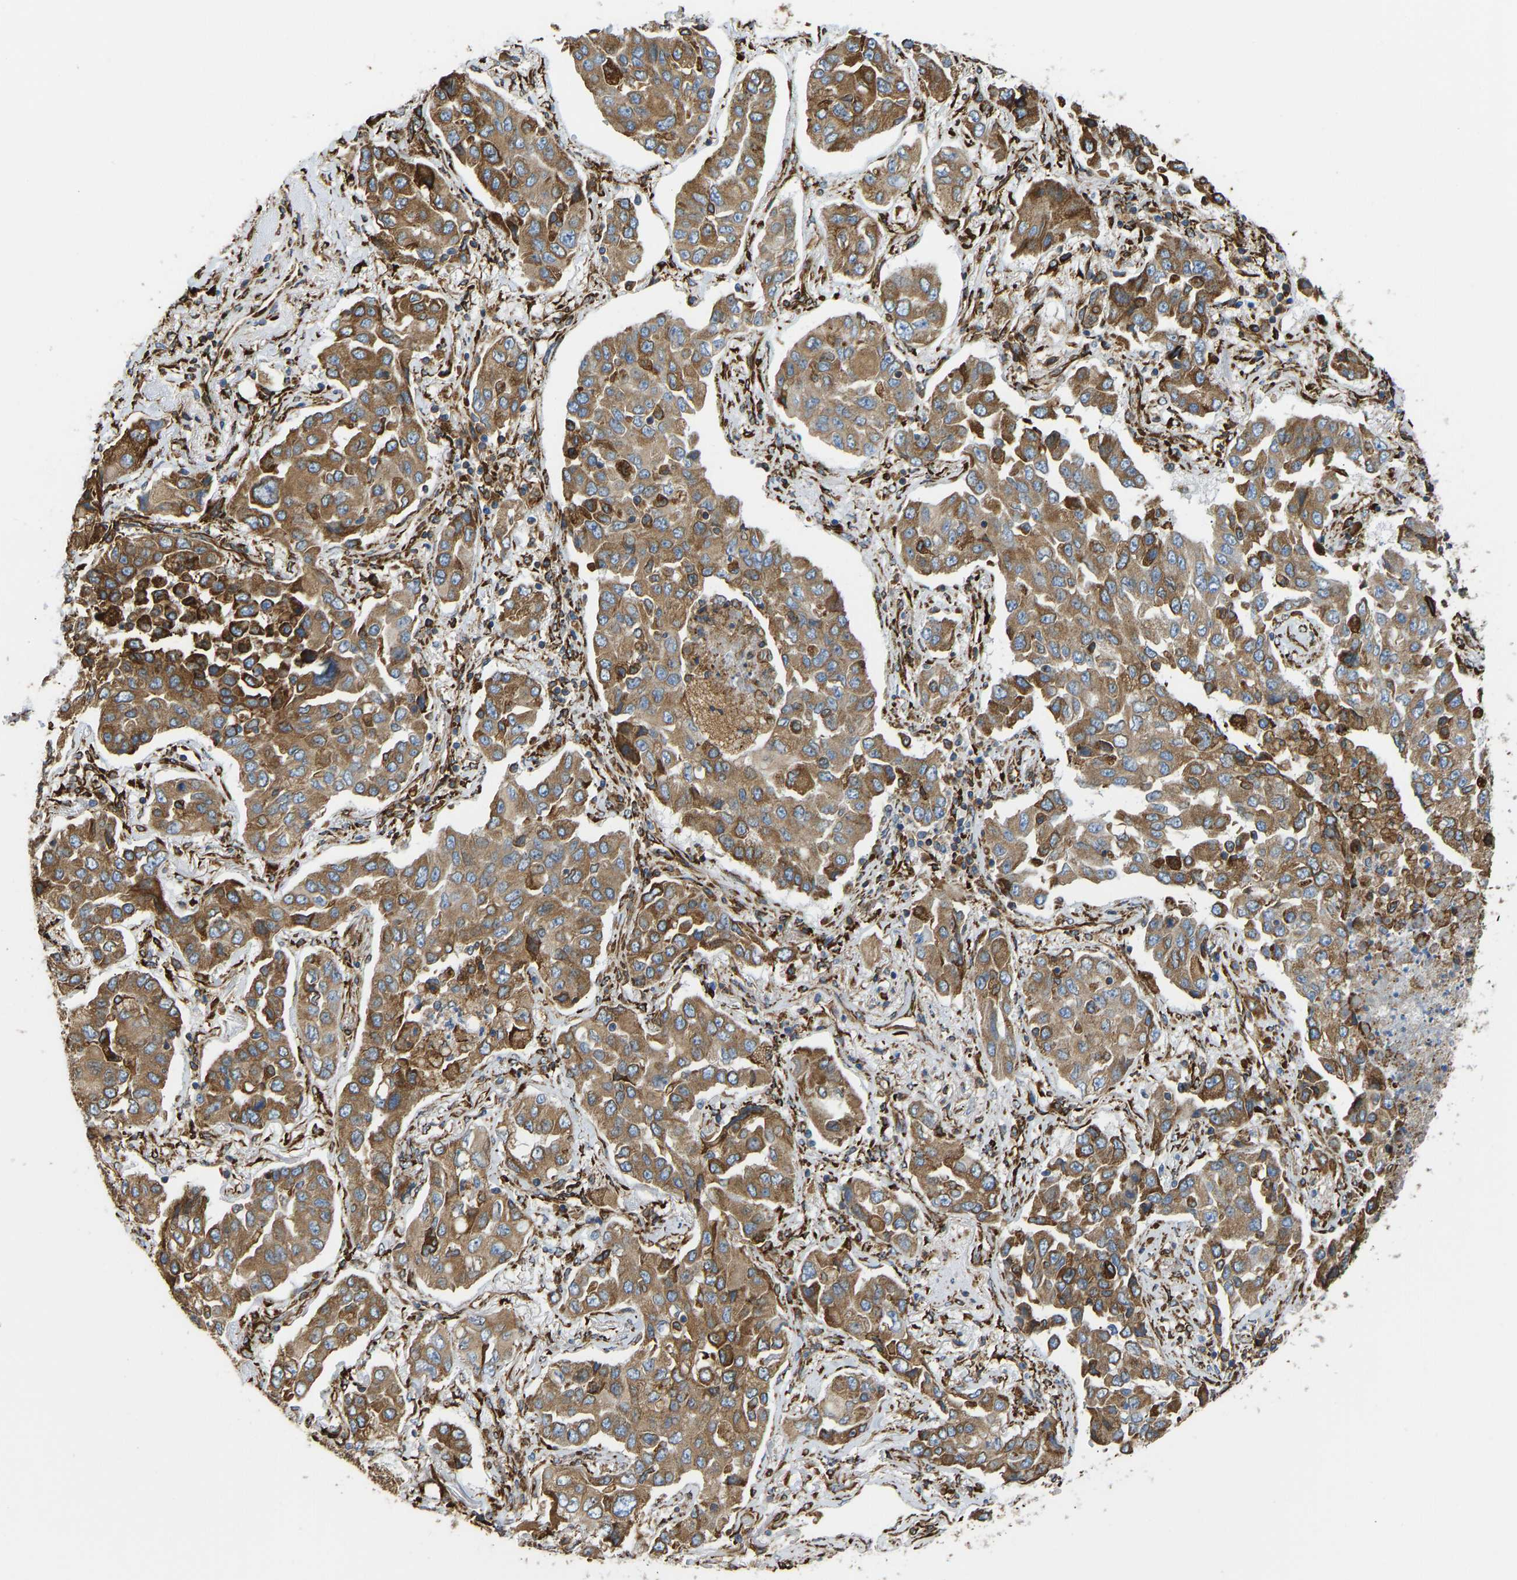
{"staining": {"intensity": "moderate", "quantity": ">75%", "location": "cytoplasmic/membranous"}, "tissue": "lung cancer", "cell_type": "Tumor cells", "image_type": "cancer", "snomed": [{"axis": "morphology", "description": "Adenocarcinoma, NOS"}, {"axis": "topography", "description": "Lung"}], "caption": "Immunohistochemical staining of human lung cancer shows moderate cytoplasmic/membranous protein positivity in about >75% of tumor cells. The staining was performed using DAB (3,3'-diaminobenzidine), with brown indicating positive protein expression. Nuclei are stained blue with hematoxylin.", "gene": "BEX3", "patient": {"sex": "female", "age": 65}}